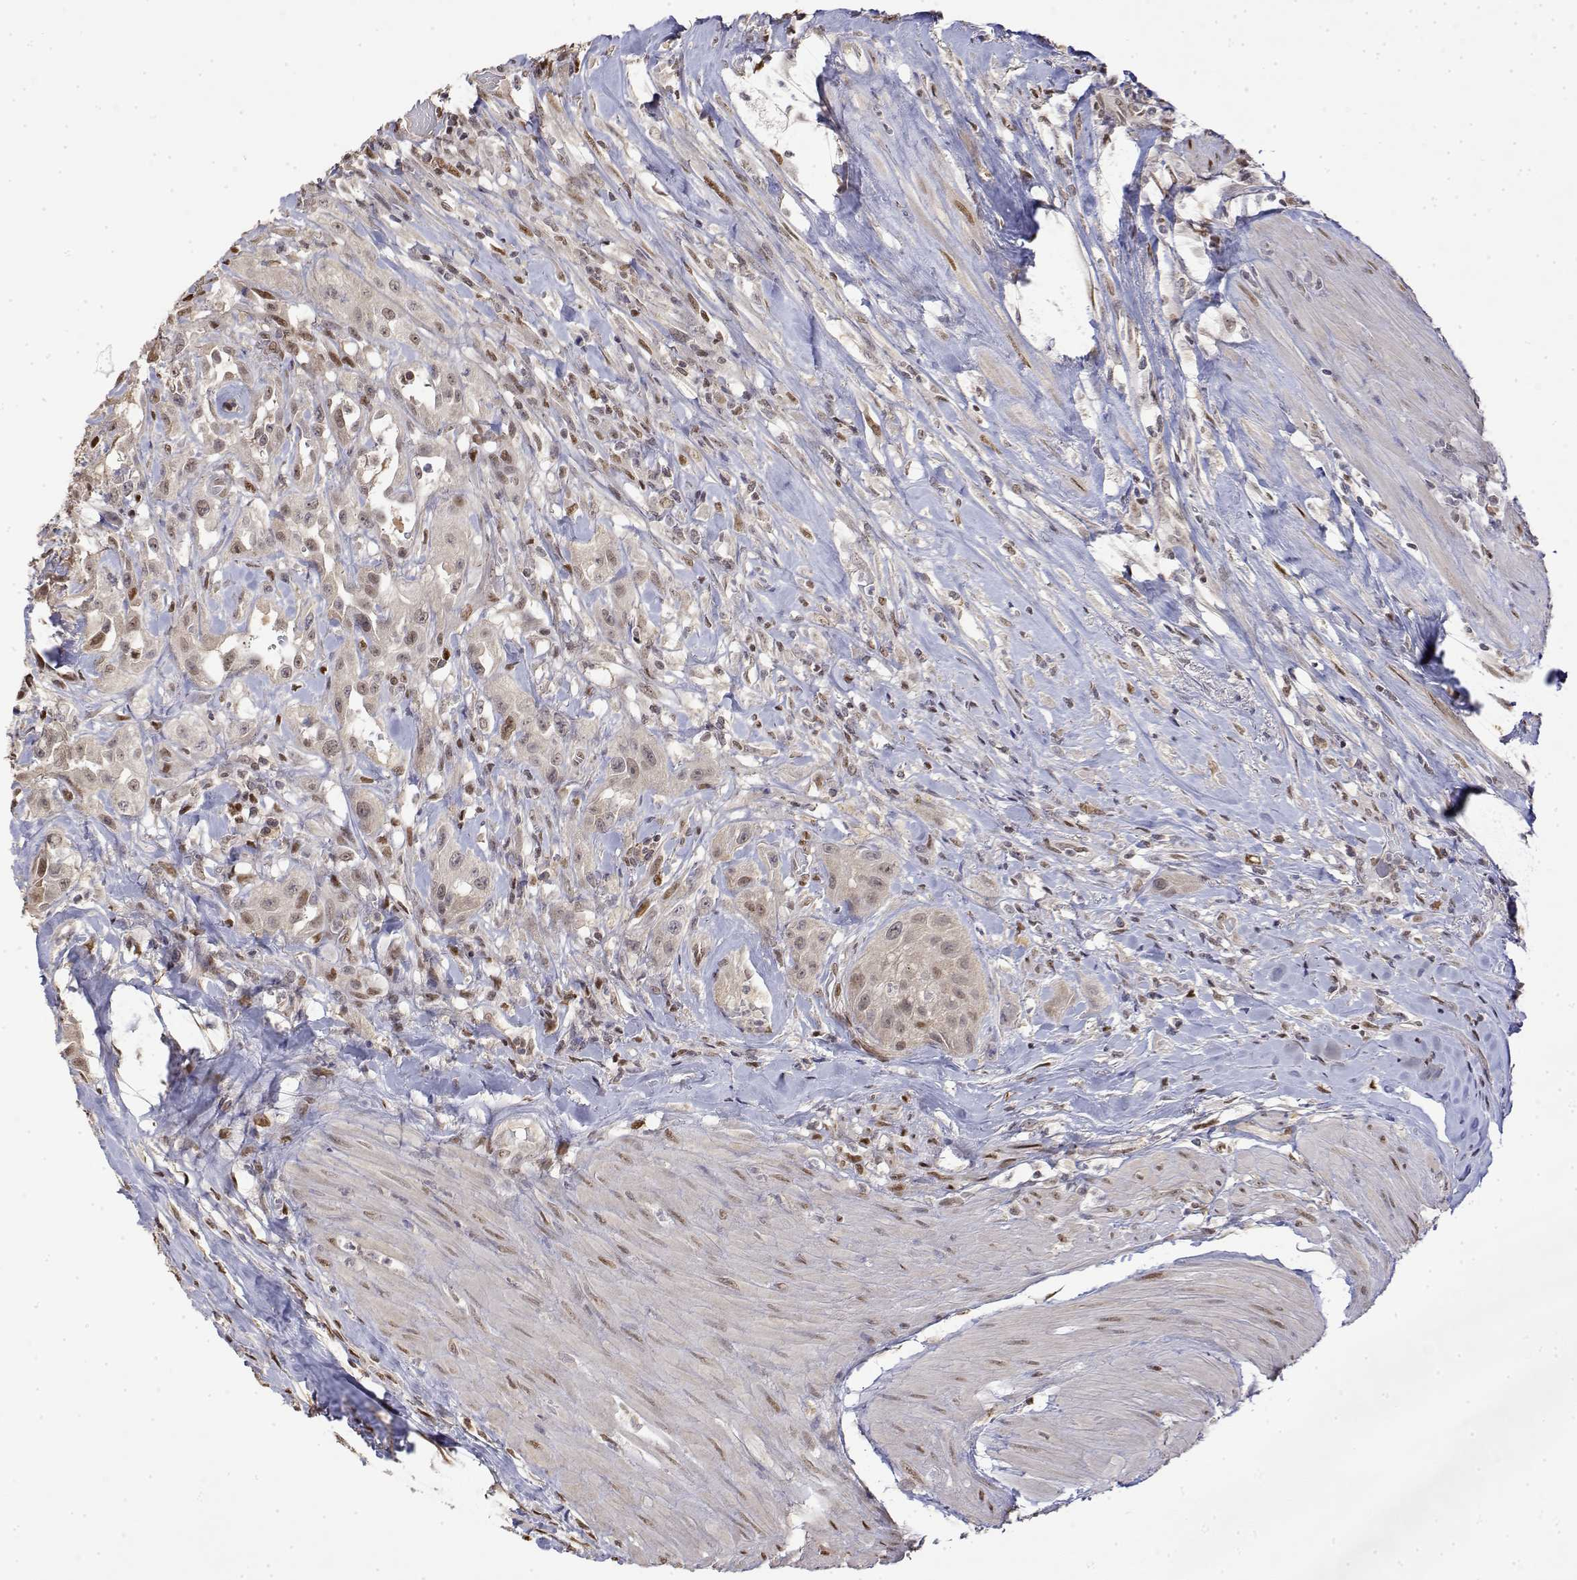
{"staining": {"intensity": "moderate", "quantity": "<25%", "location": "nuclear"}, "tissue": "urothelial cancer", "cell_type": "Tumor cells", "image_type": "cancer", "snomed": [{"axis": "morphology", "description": "Urothelial carcinoma, High grade"}, {"axis": "topography", "description": "Urinary bladder"}], "caption": "Protein expression analysis of human urothelial carcinoma (high-grade) reveals moderate nuclear staining in about <25% of tumor cells. Using DAB (brown) and hematoxylin (blue) stains, captured at high magnification using brightfield microscopy.", "gene": "TPI1", "patient": {"sex": "male", "age": 79}}